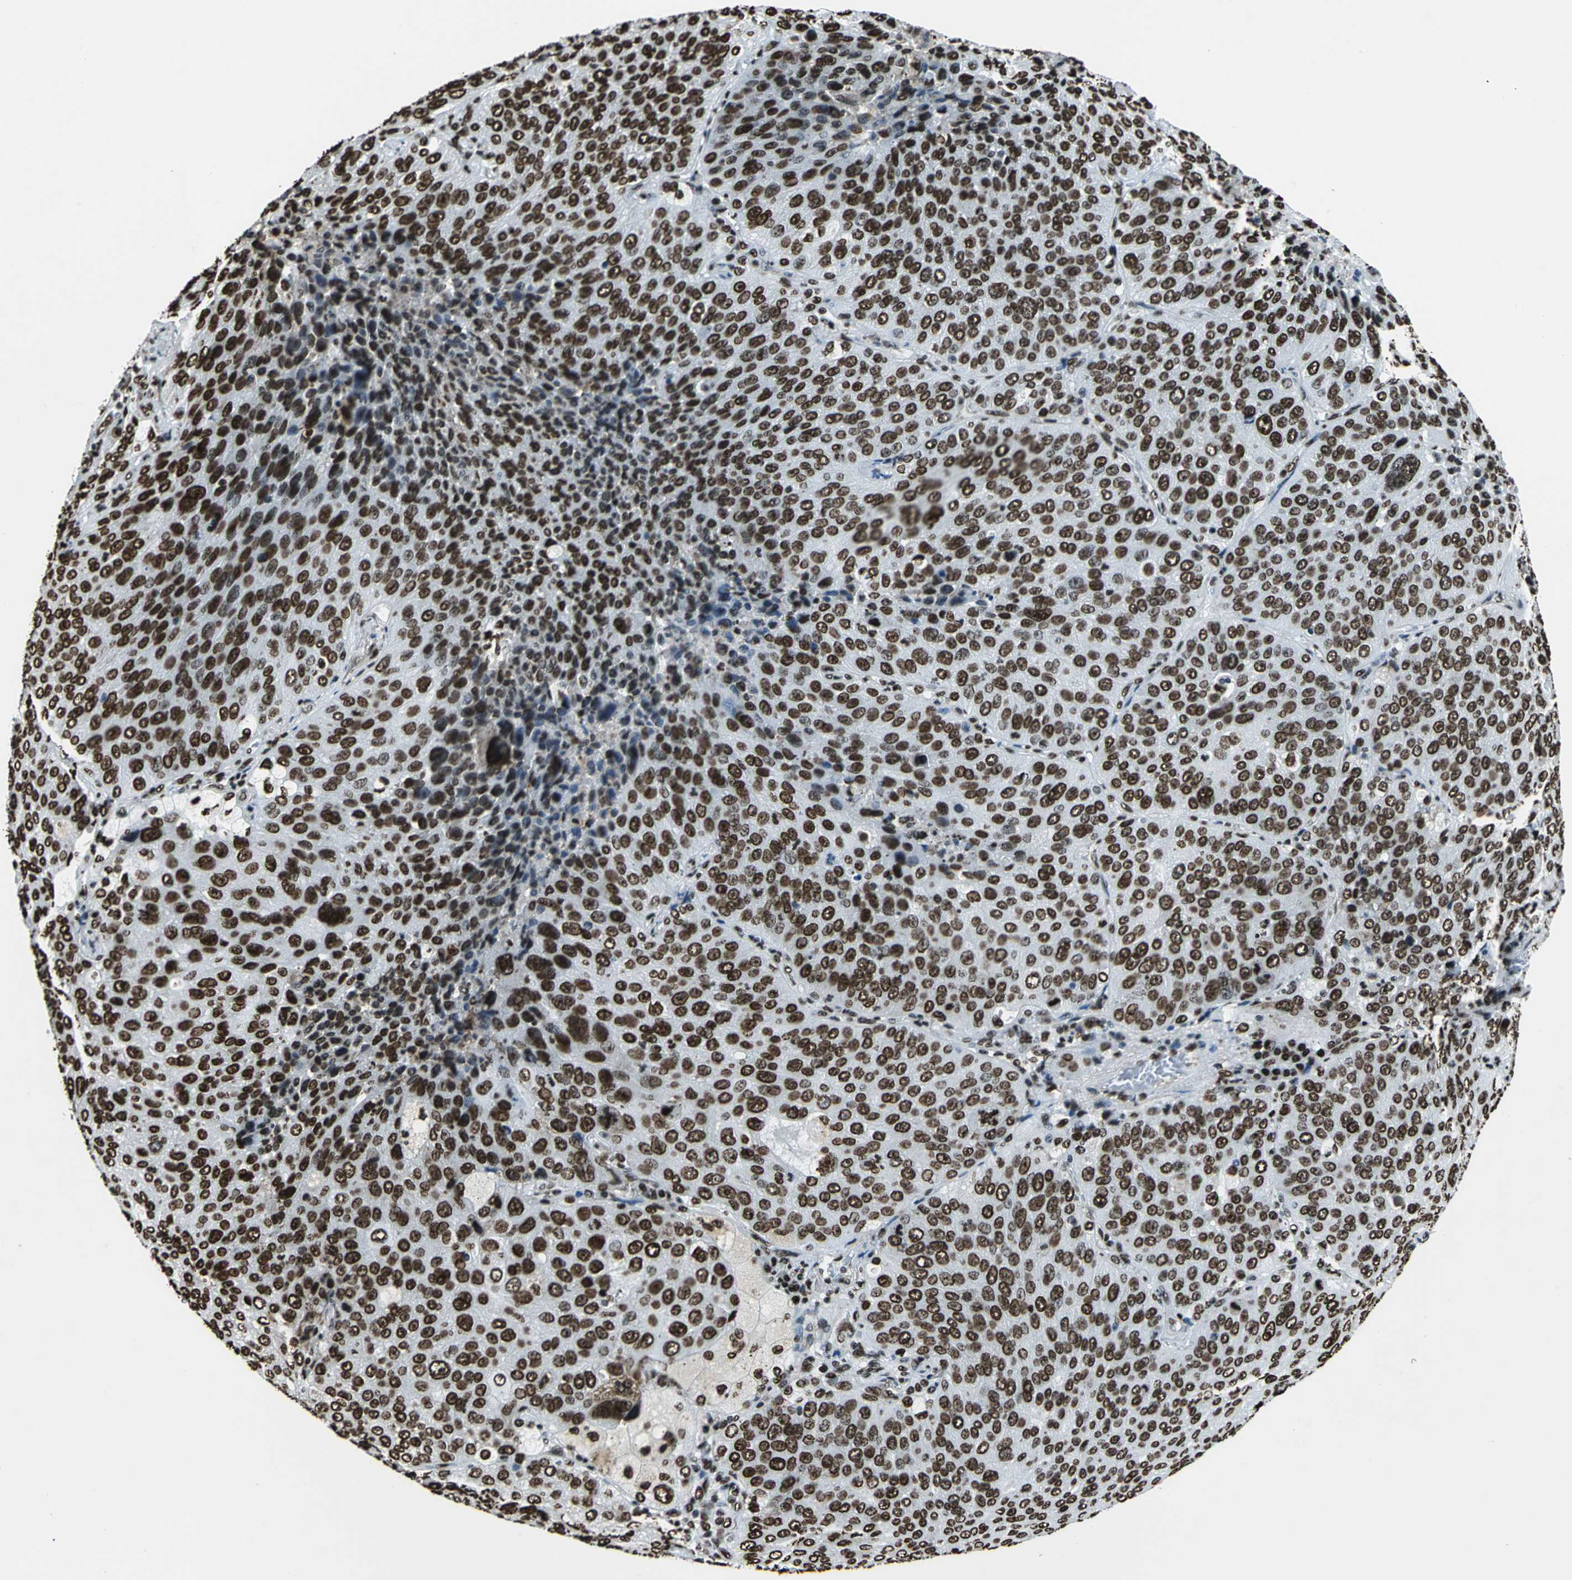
{"staining": {"intensity": "strong", "quantity": ">75%", "location": "cytoplasmic/membranous,nuclear"}, "tissue": "lung cancer", "cell_type": "Tumor cells", "image_type": "cancer", "snomed": [{"axis": "morphology", "description": "Squamous cell carcinoma, NOS"}, {"axis": "topography", "description": "Lung"}], "caption": "The photomicrograph exhibits a brown stain indicating the presence of a protein in the cytoplasmic/membranous and nuclear of tumor cells in lung cancer.", "gene": "APEX1", "patient": {"sex": "male", "age": 54}}